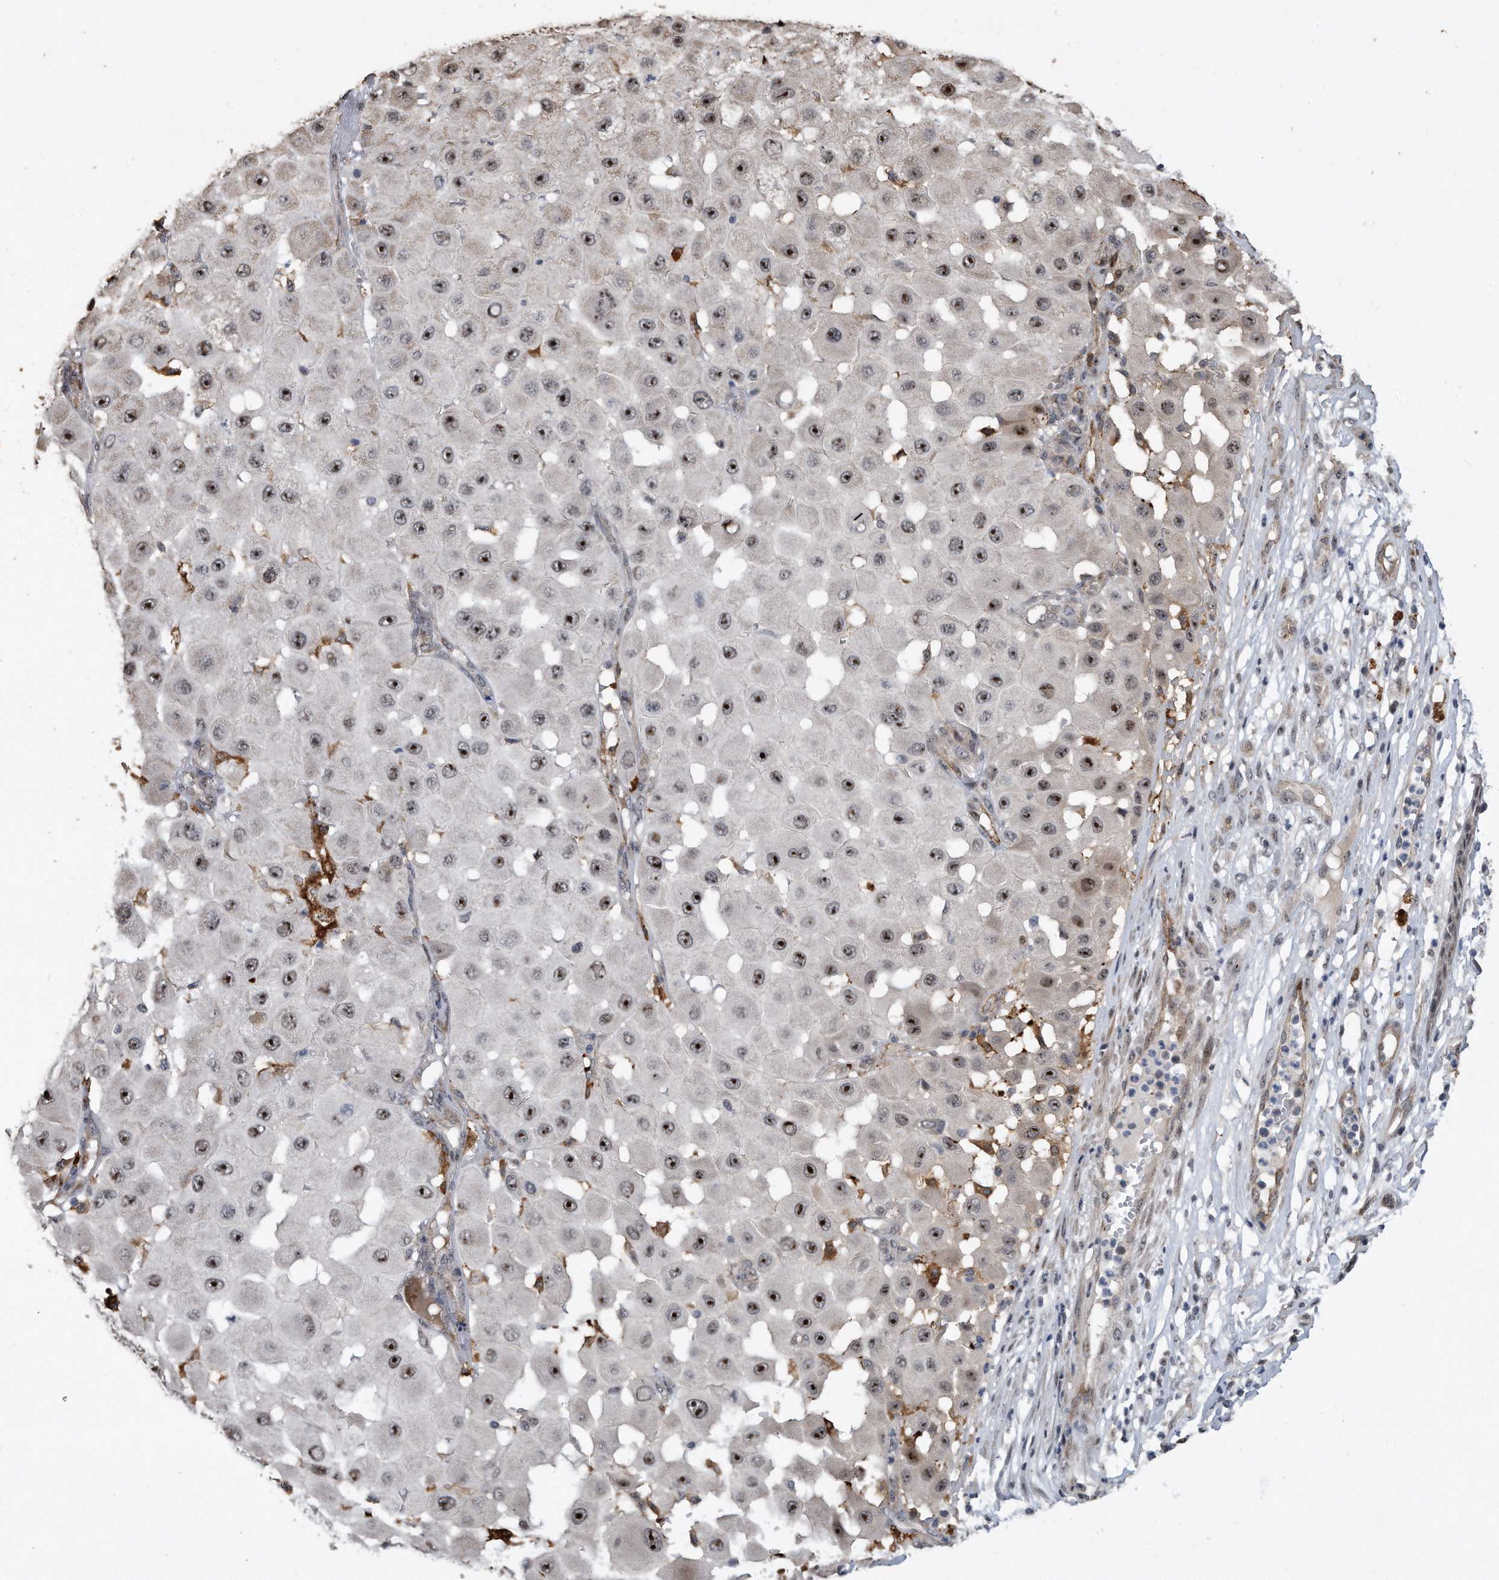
{"staining": {"intensity": "moderate", "quantity": "25%-75%", "location": "nuclear"}, "tissue": "melanoma", "cell_type": "Tumor cells", "image_type": "cancer", "snomed": [{"axis": "morphology", "description": "Malignant melanoma, NOS"}, {"axis": "topography", "description": "Skin"}], "caption": "Immunohistochemical staining of malignant melanoma displays medium levels of moderate nuclear protein expression in about 25%-75% of tumor cells.", "gene": "PGBD2", "patient": {"sex": "female", "age": 81}}